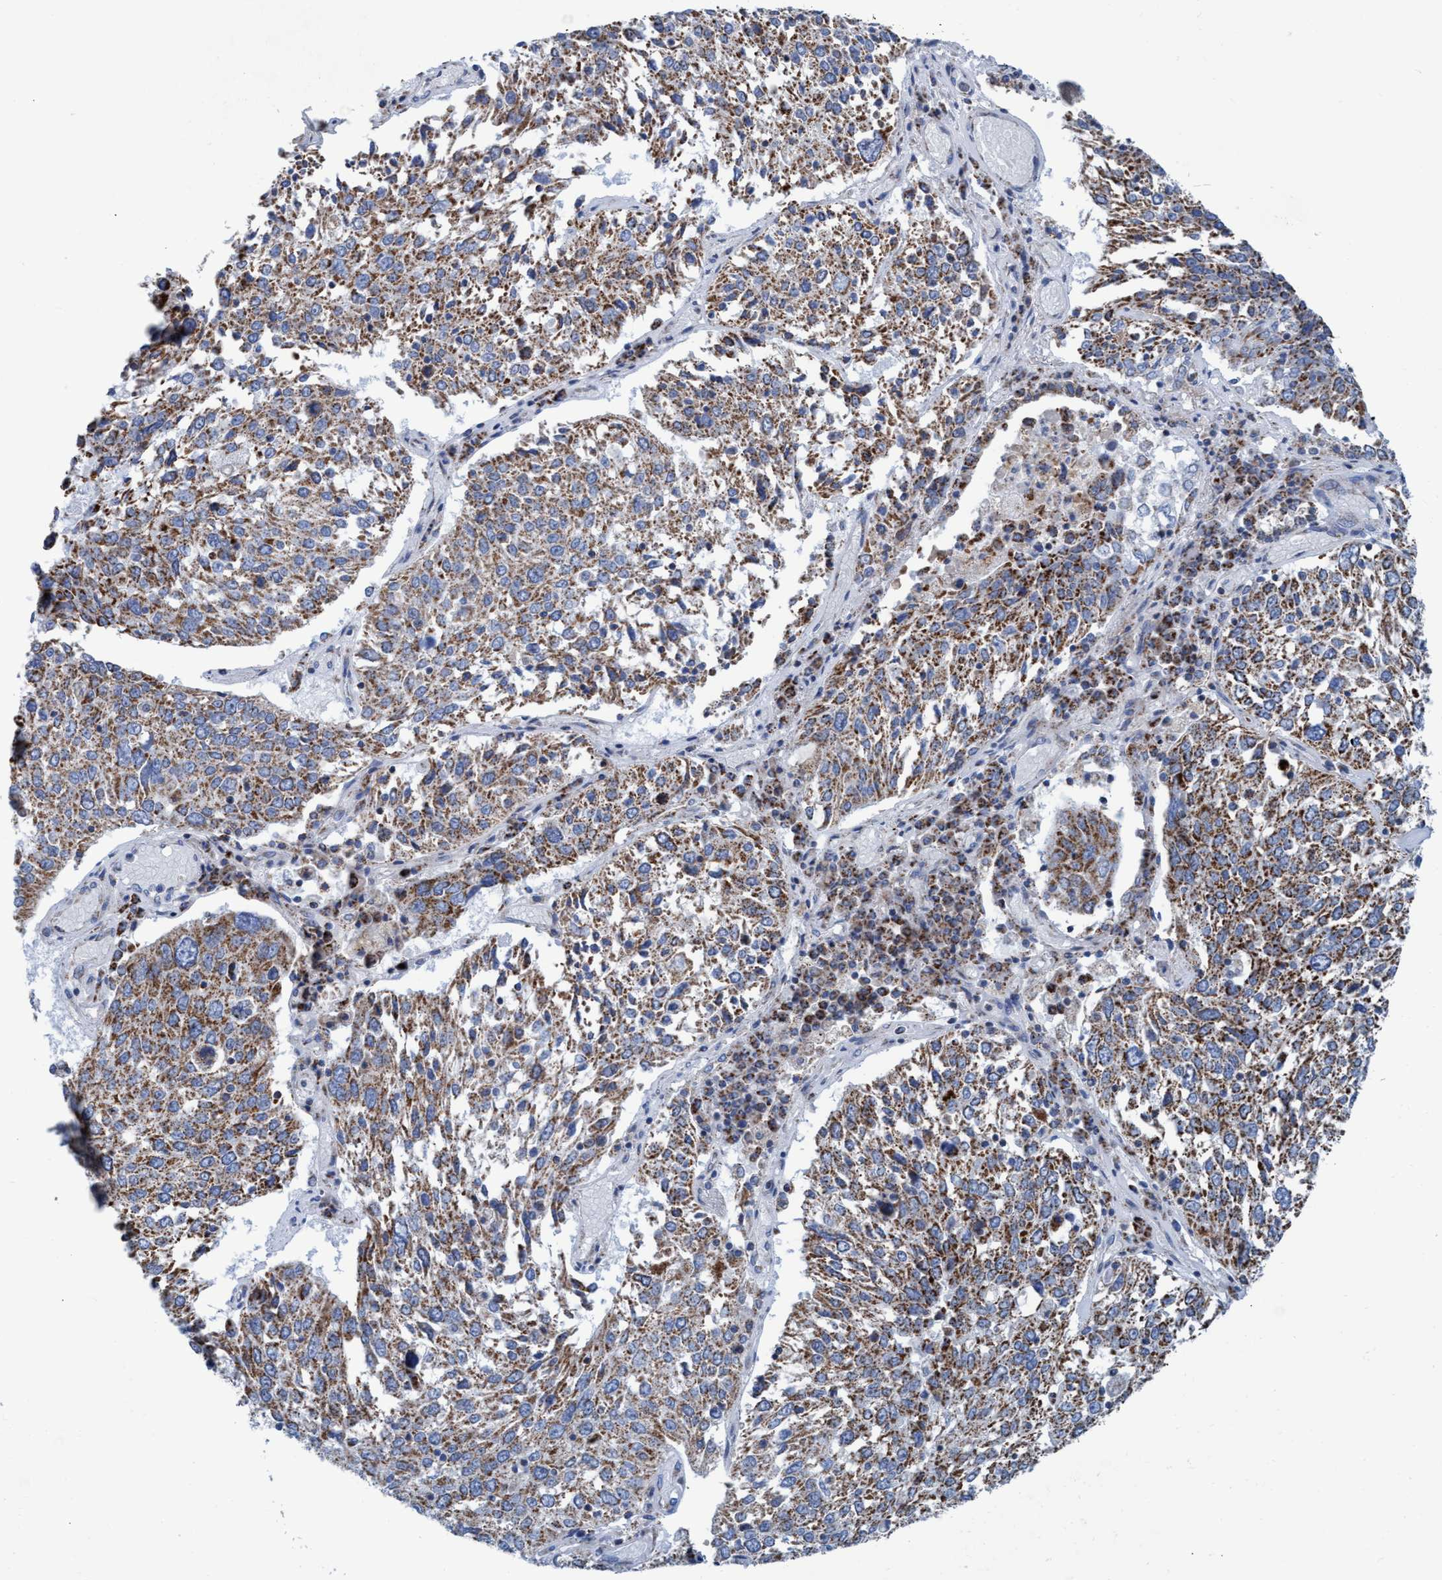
{"staining": {"intensity": "moderate", "quantity": ">75%", "location": "cytoplasmic/membranous"}, "tissue": "lung cancer", "cell_type": "Tumor cells", "image_type": "cancer", "snomed": [{"axis": "morphology", "description": "Squamous cell carcinoma, NOS"}, {"axis": "topography", "description": "Lung"}], "caption": "This image shows immunohistochemistry (IHC) staining of lung squamous cell carcinoma, with medium moderate cytoplasmic/membranous expression in approximately >75% of tumor cells.", "gene": "GGA3", "patient": {"sex": "male", "age": 65}}